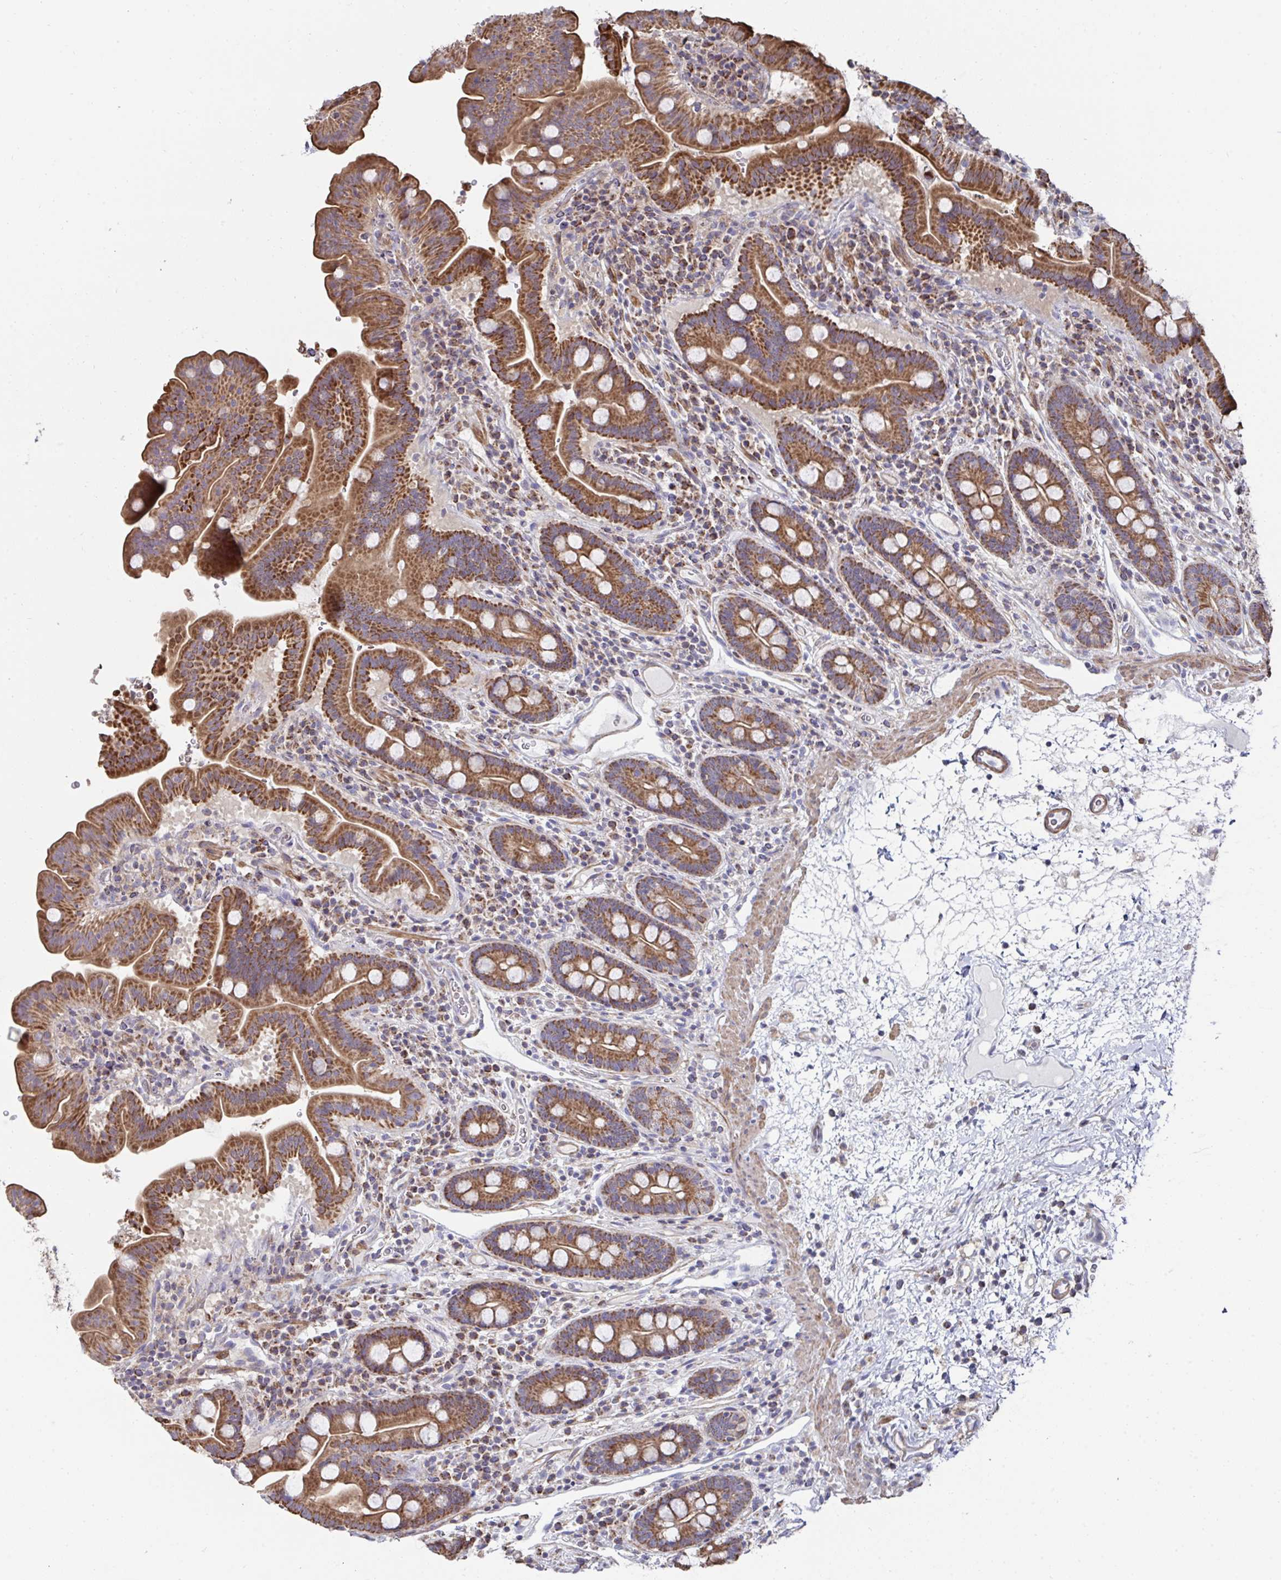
{"staining": {"intensity": "strong", "quantity": ">75%", "location": "cytoplasmic/membranous"}, "tissue": "small intestine", "cell_type": "Glandular cells", "image_type": "normal", "snomed": [{"axis": "morphology", "description": "Normal tissue, NOS"}, {"axis": "topography", "description": "Small intestine"}], "caption": "This is an image of immunohistochemistry (IHC) staining of normal small intestine, which shows strong staining in the cytoplasmic/membranous of glandular cells.", "gene": "DZANK1", "patient": {"sex": "male", "age": 26}}